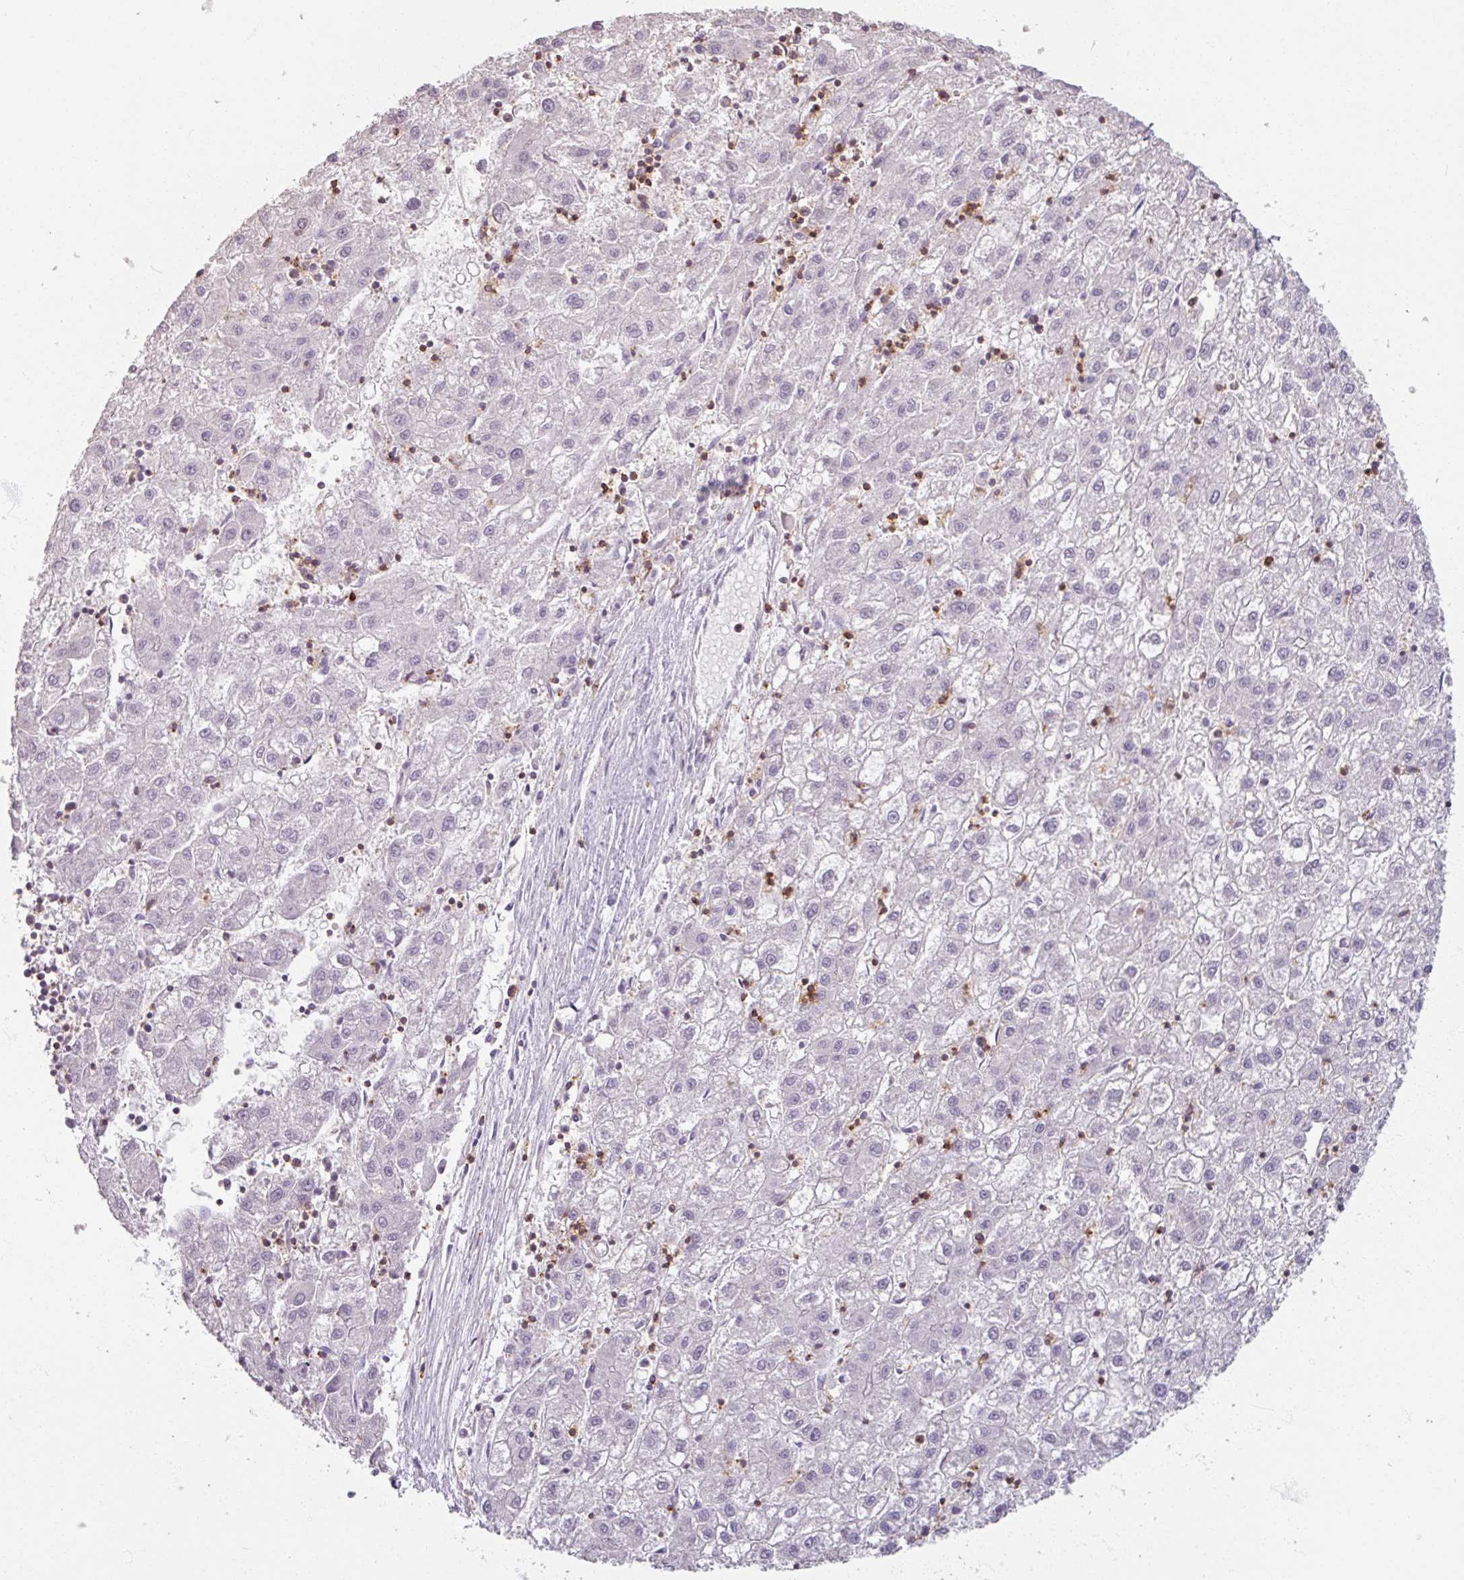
{"staining": {"intensity": "negative", "quantity": "none", "location": "none"}, "tissue": "liver cancer", "cell_type": "Tumor cells", "image_type": "cancer", "snomed": [{"axis": "morphology", "description": "Carcinoma, Hepatocellular, NOS"}, {"axis": "topography", "description": "Liver"}], "caption": "Tumor cells show no significant expression in liver hepatocellular carcinoma.", "gene": "PTPRC", "patient": {"sex": "male", "age": 72}}